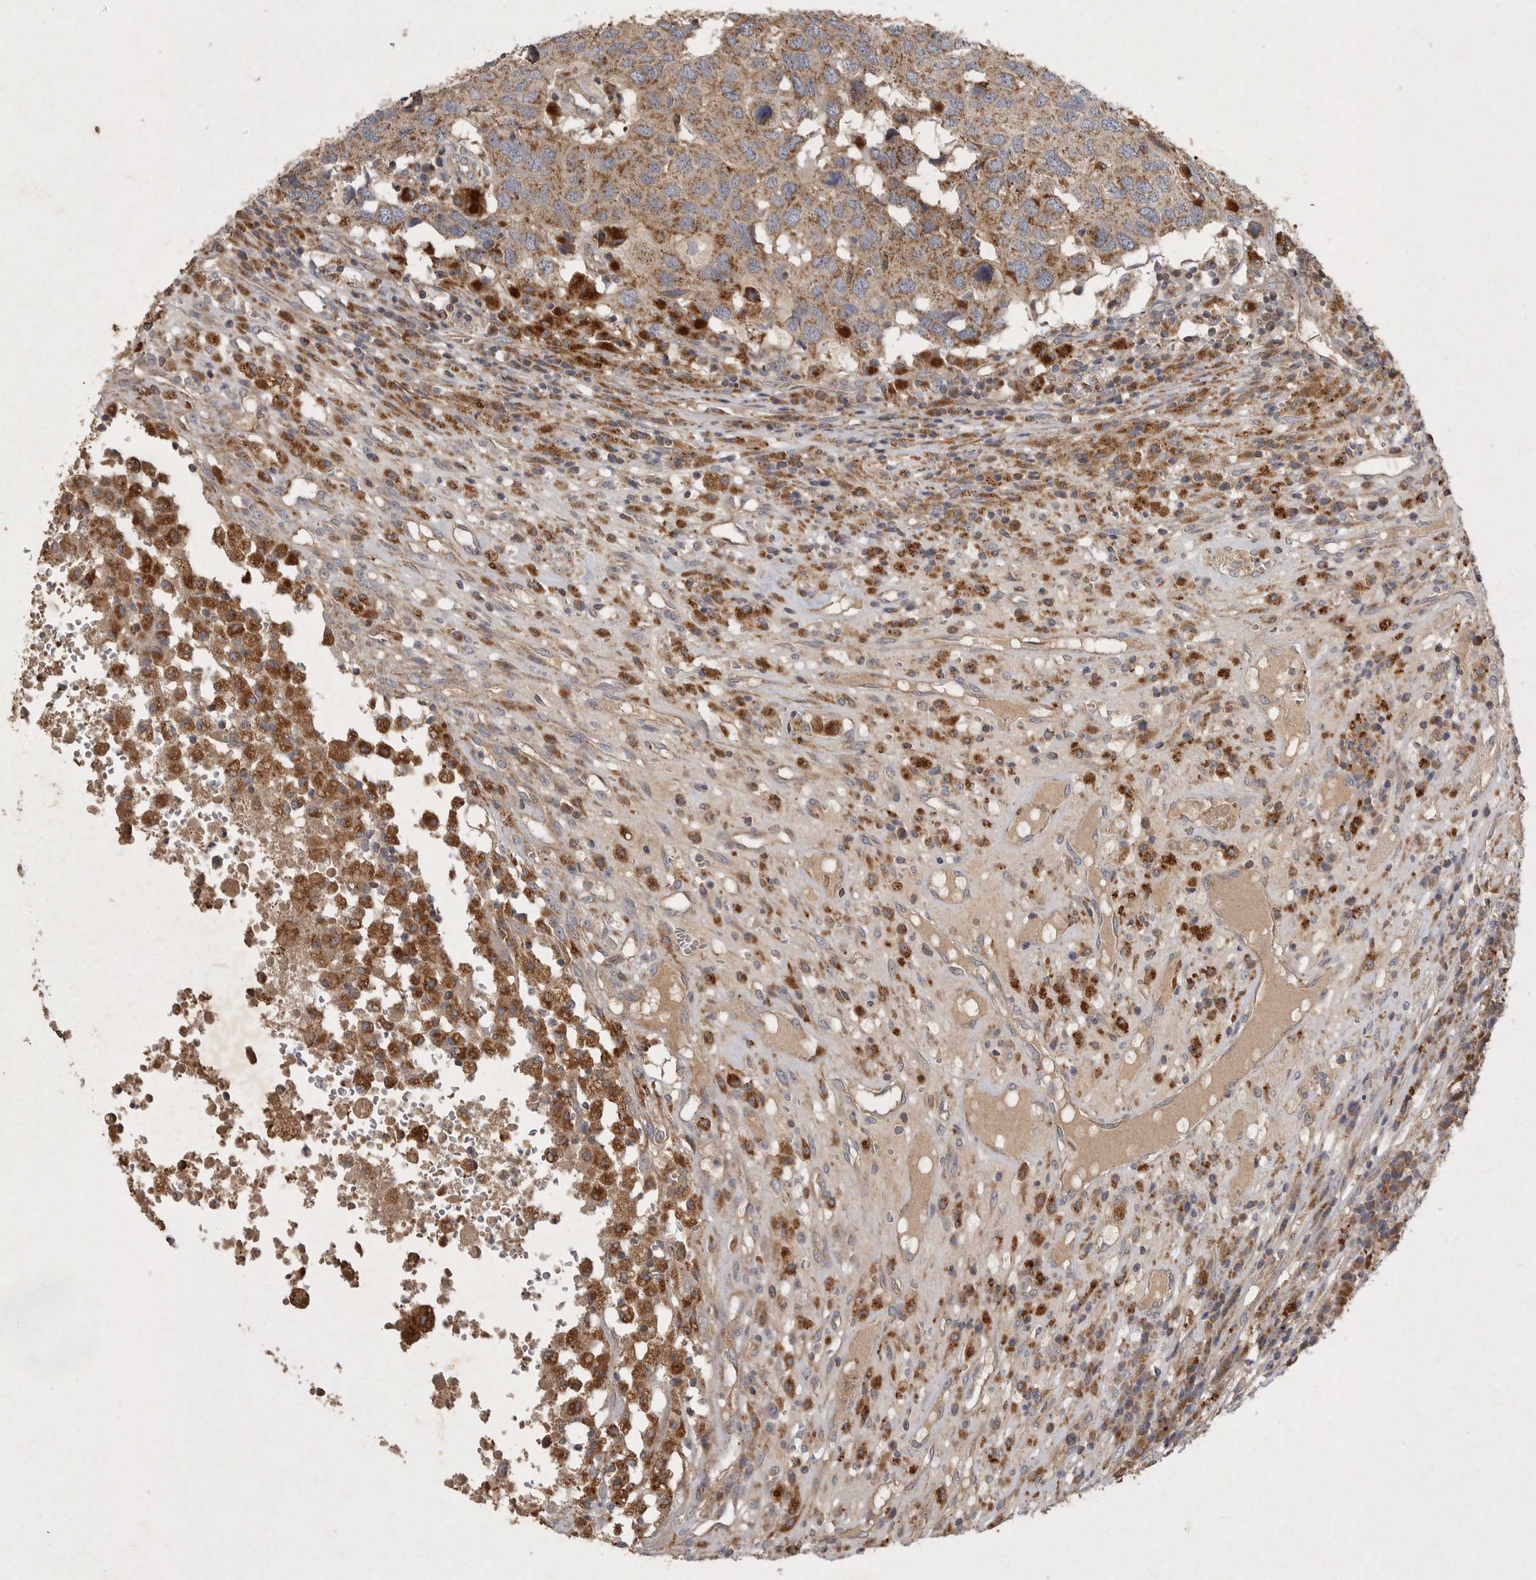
{"staining": {"intensity": "moderate", "quantity": ">75%", "location": "cytoplasmic/membranous"}, "tissue": "head and neck cancer", "cell_type": "Tumor cells", "image_type": "cancer", "snomed": [{"axis": "morphology", "description": "Squamous cell carcinoma, NOS"}, {"axis": "topography", "description": "Head-Neck"}], "caption": "DAB (3,3'-diaminobenzidine) immunohistochemical staining of squamous cell carcinoma (head and neck) shows moderate cytoplasmic/membranous protein expression in approximately >75% of tumor cells. The staining is performed using DAB brown chromogen to label protein expression. The nuclei are counter-stained blue using hematoxylin.", "gene": "MRPL41", "patient": {"sex": "male", "age": 66}}